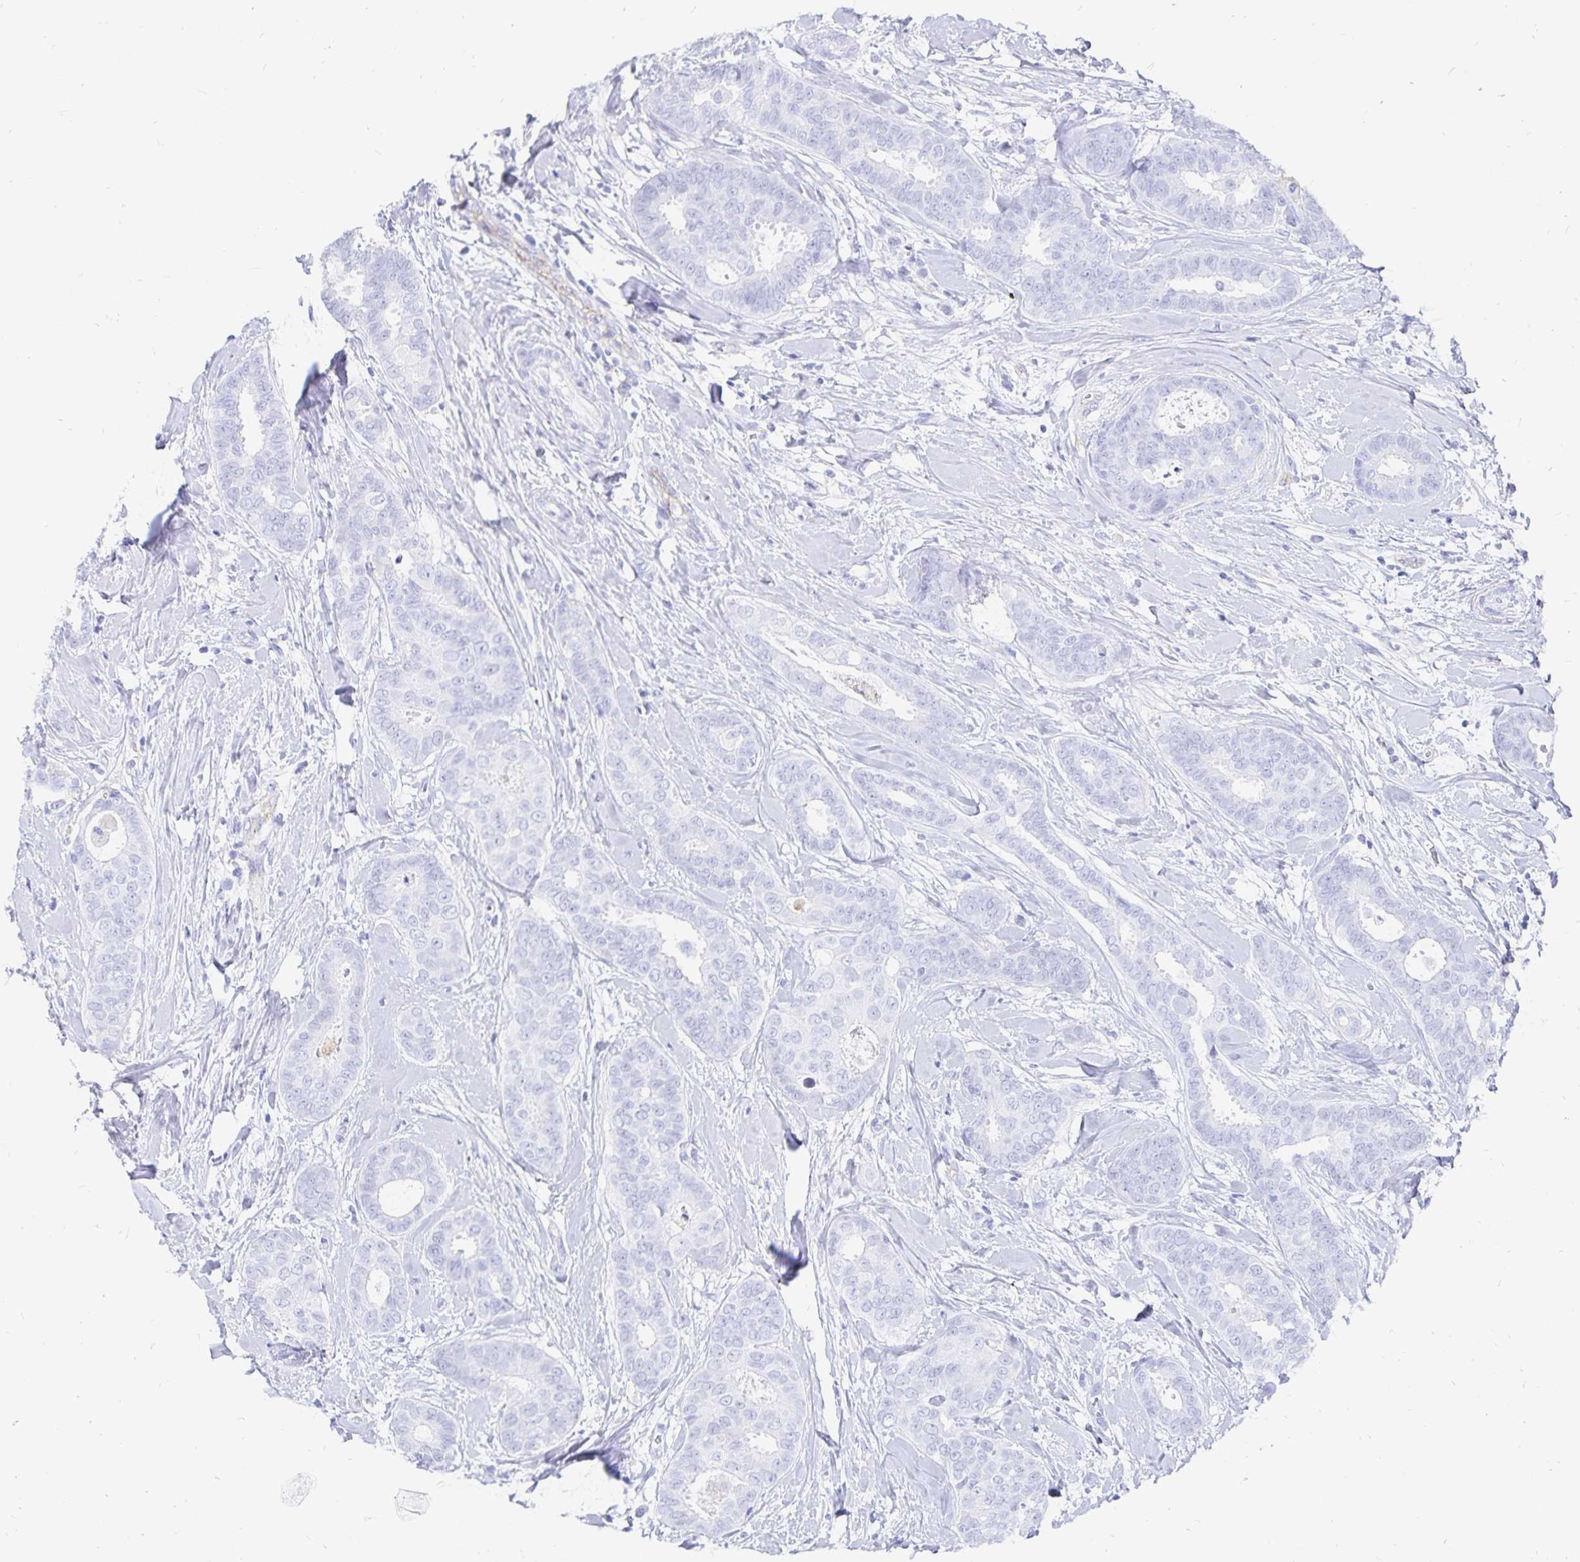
{"staining": {"intensity": "negative", "quantity": "none", "location": "none"}, "tissue": "breast cancer", "cell_type": "Tumor cells", "image_type": "cancer", "snomed": [{"axis": "morphology", "description": "Duct carcinoma"}, {"axis": "topography", "description": "Breast"}], "caption": "High magnification brightfield microscopy of breast cancer (invasive ductal carcinoma) stained with DAB (brown) and counterstained with hematoxylin (blue): tumor cells show no significant positivity.", "gene": "INSL5", "patient": {"sex": "female", "age": 45}}